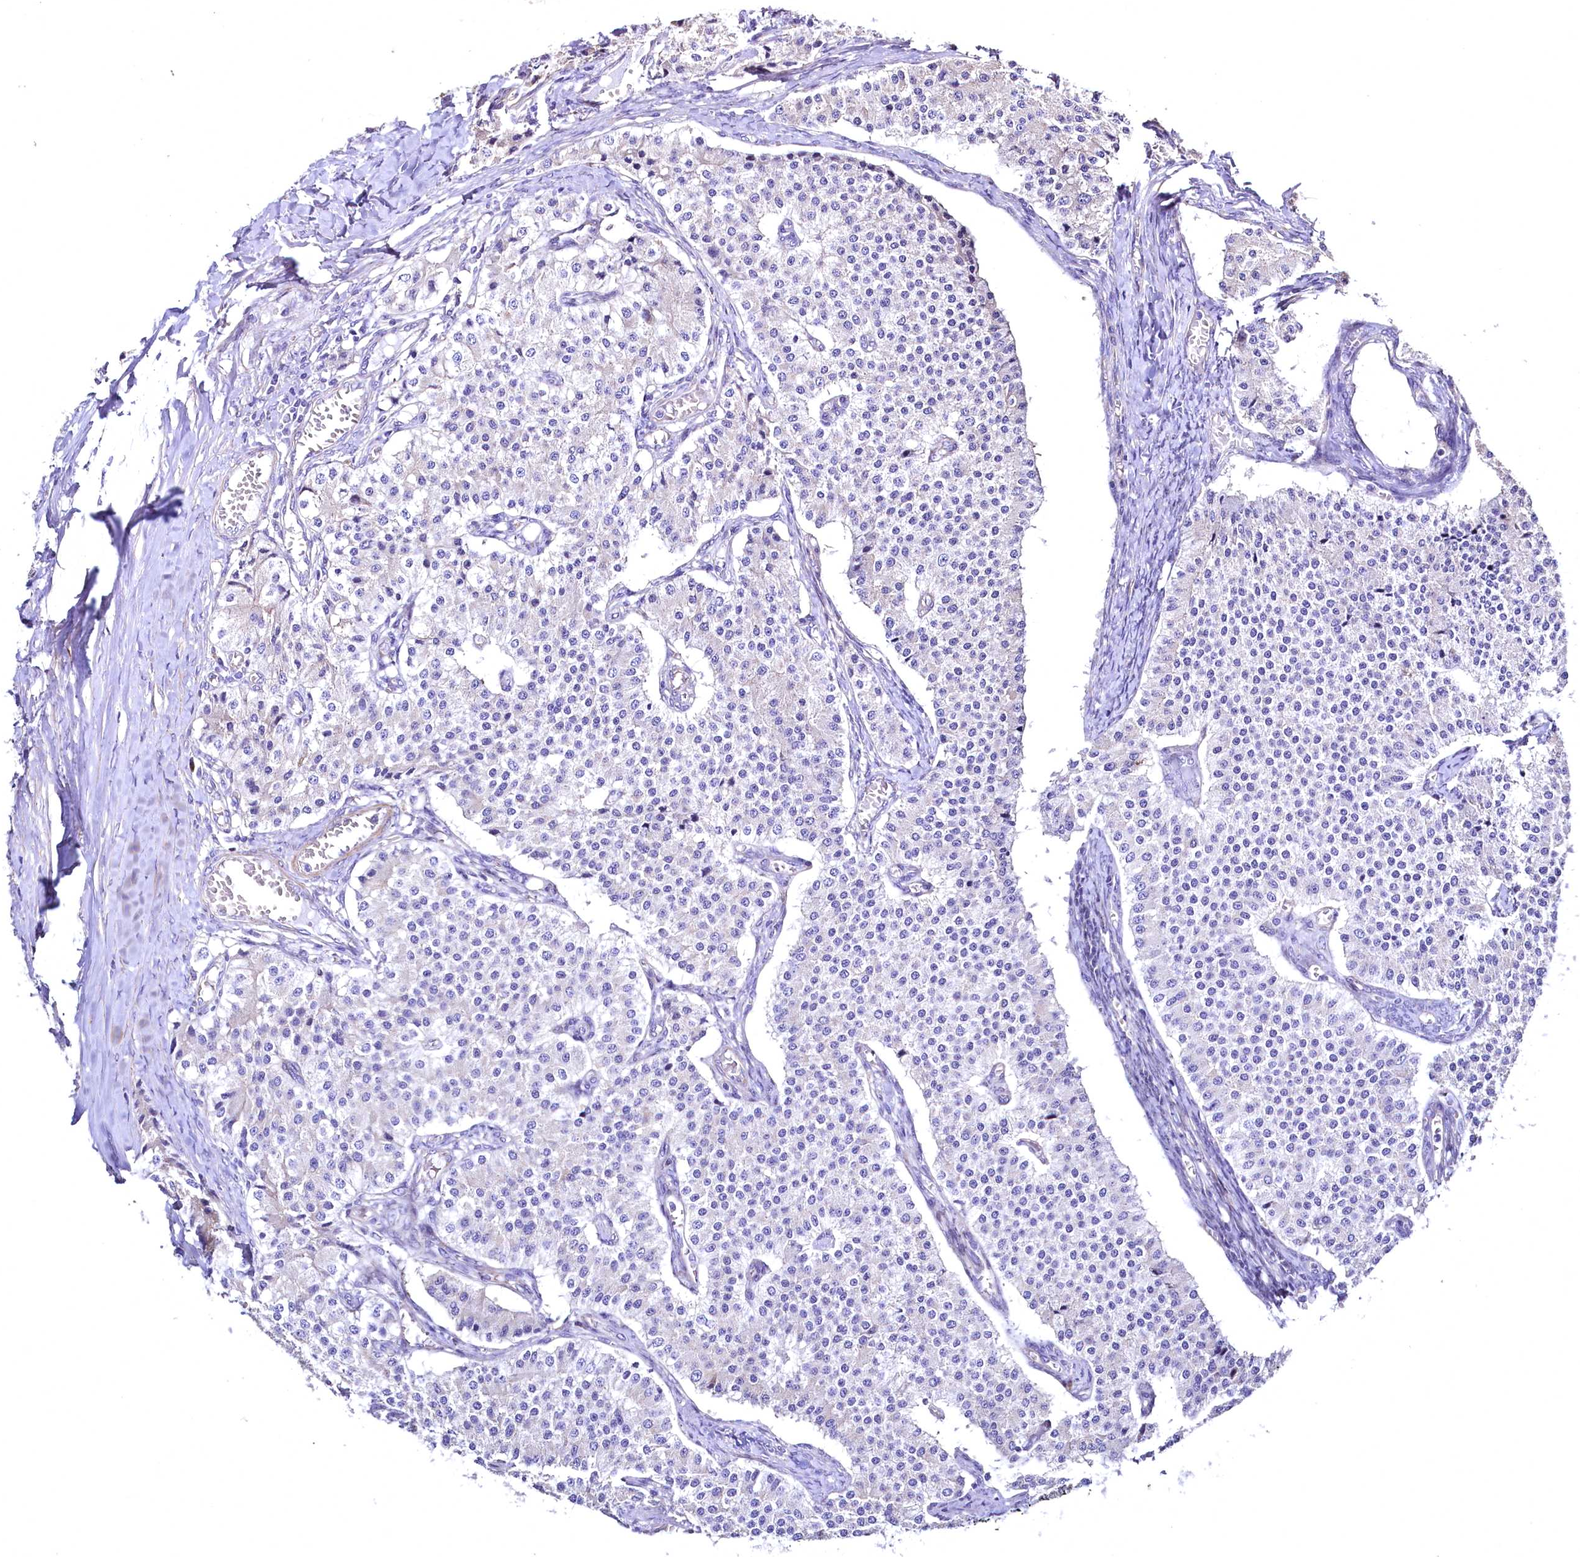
{"staining": {"intensity": "negative", "quantity": "none", "location": "none"}, "tissue": "carcinoid", "cell_type": "Tumor cells", "image_type": "cancer", "snomed": [{"axis": "morphology", "description": "Carcinoid, malignant, NOS"}, {"axis": "topography", "description": "Colon"}], "caption": "High magnification brightfield microscopy of malignant carcinoid stained with DAB (brown) and counterstained with hematoxylin (blue): tumor cells show no significant expression. Brightfield microscopy of immunohistochemistry stained with DAB (3,3'-diaminobenzidine) (brown) and hematoxylin (blue), captured at high magnification.", "gene": "WNT8A", "patient": {"sex": "female", "age": 52}}